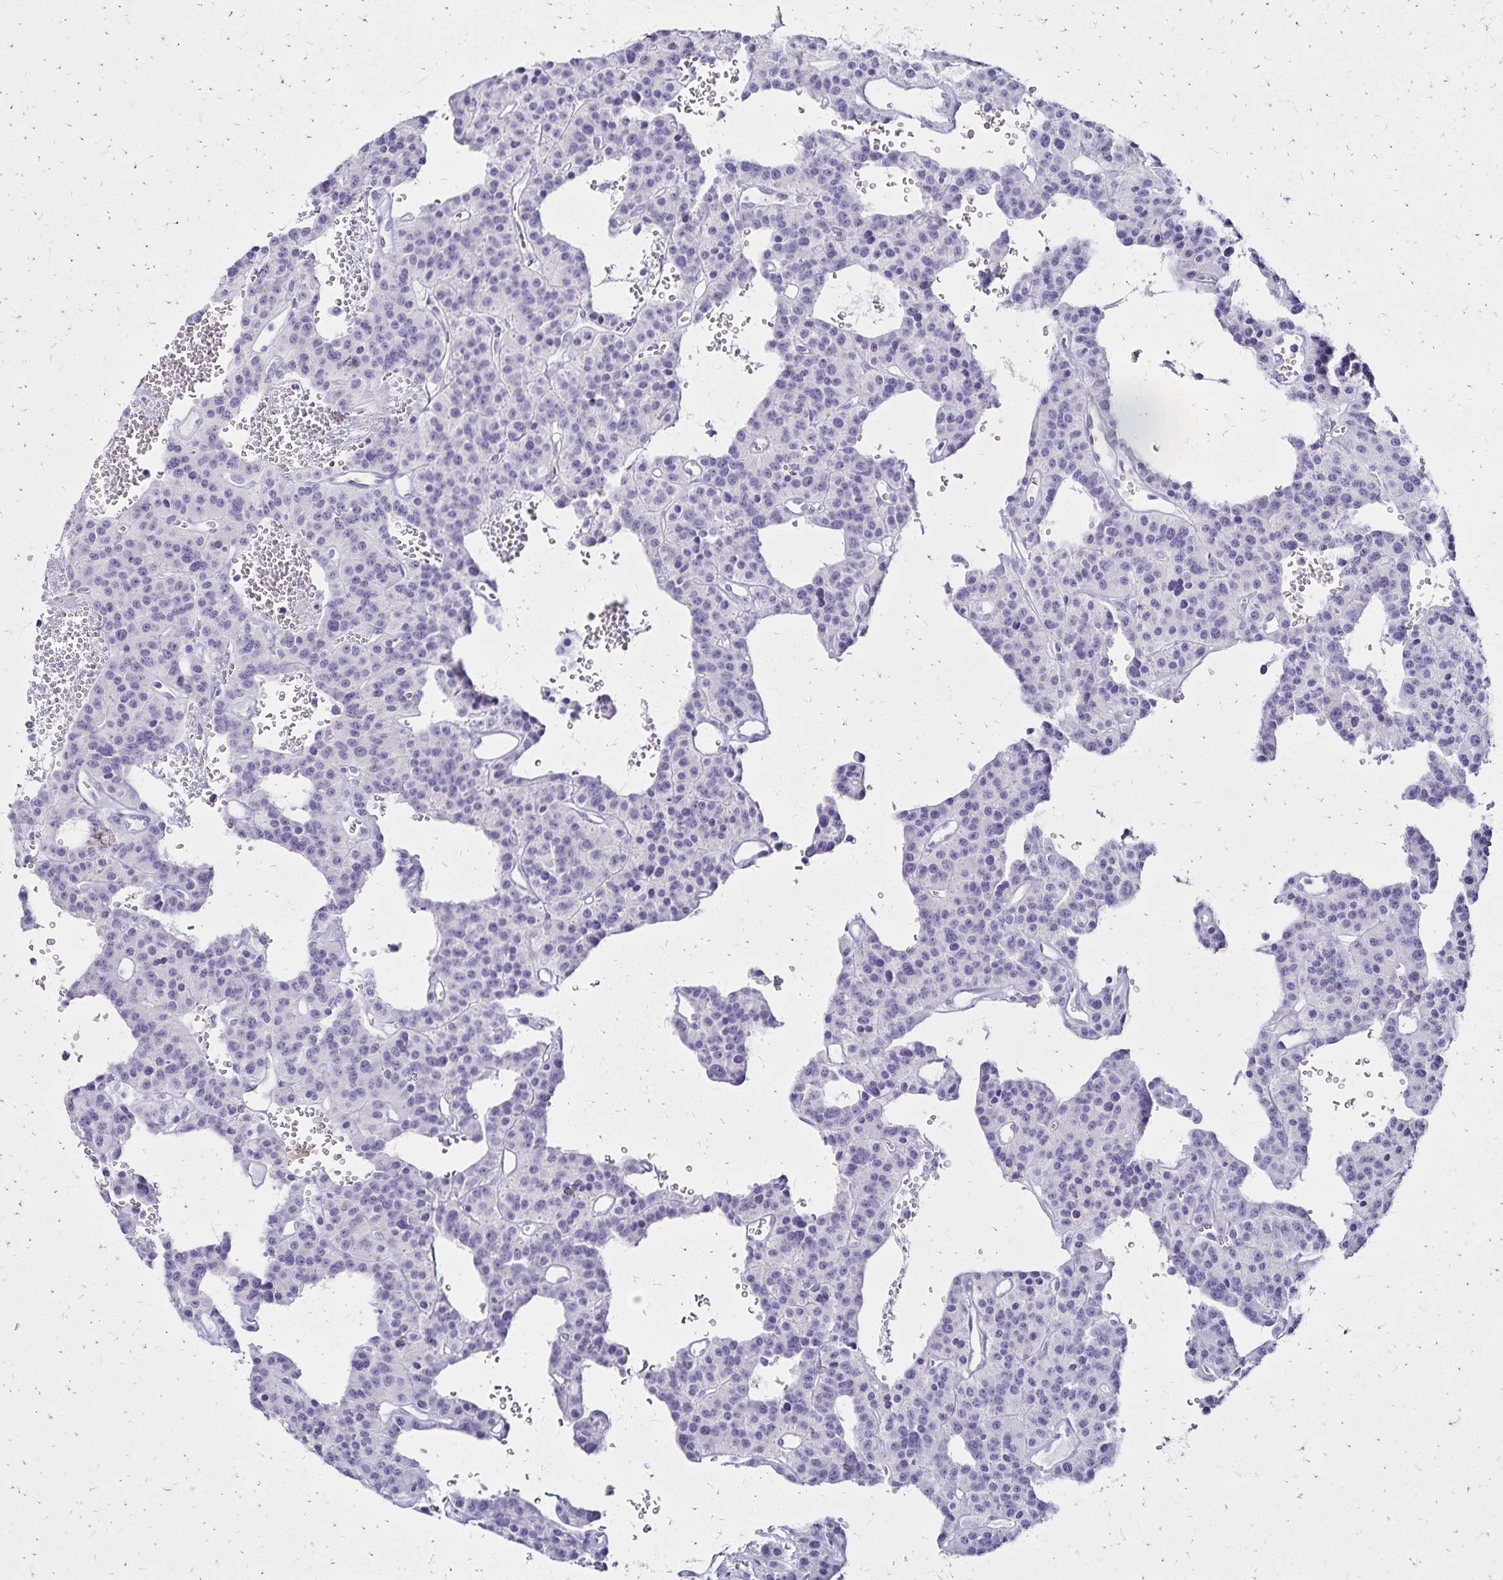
{"staining": {"intensity": "negative", "quantity": "none", "location": "none"}, "tissue": "carcinoid", "cell_type": "Tumor cells", "image_type": "cancer", "snomed": [{"axis": "morphology", "description": "Carcinoid, malignant, NOS"}, {"axis": "topography", "description": "Lung"}], "caption": "Tumor cells are negative for brown protein staining in carcinoid. (Stains: DAB (3,3'-diaminobenzidine) immunohistochemistry with hematoxylin counter stain, Microscopy: brightfield microscopy at high magnification).", "gene": "LIN28B", "patient": {"sex": "female", "age": 71}}